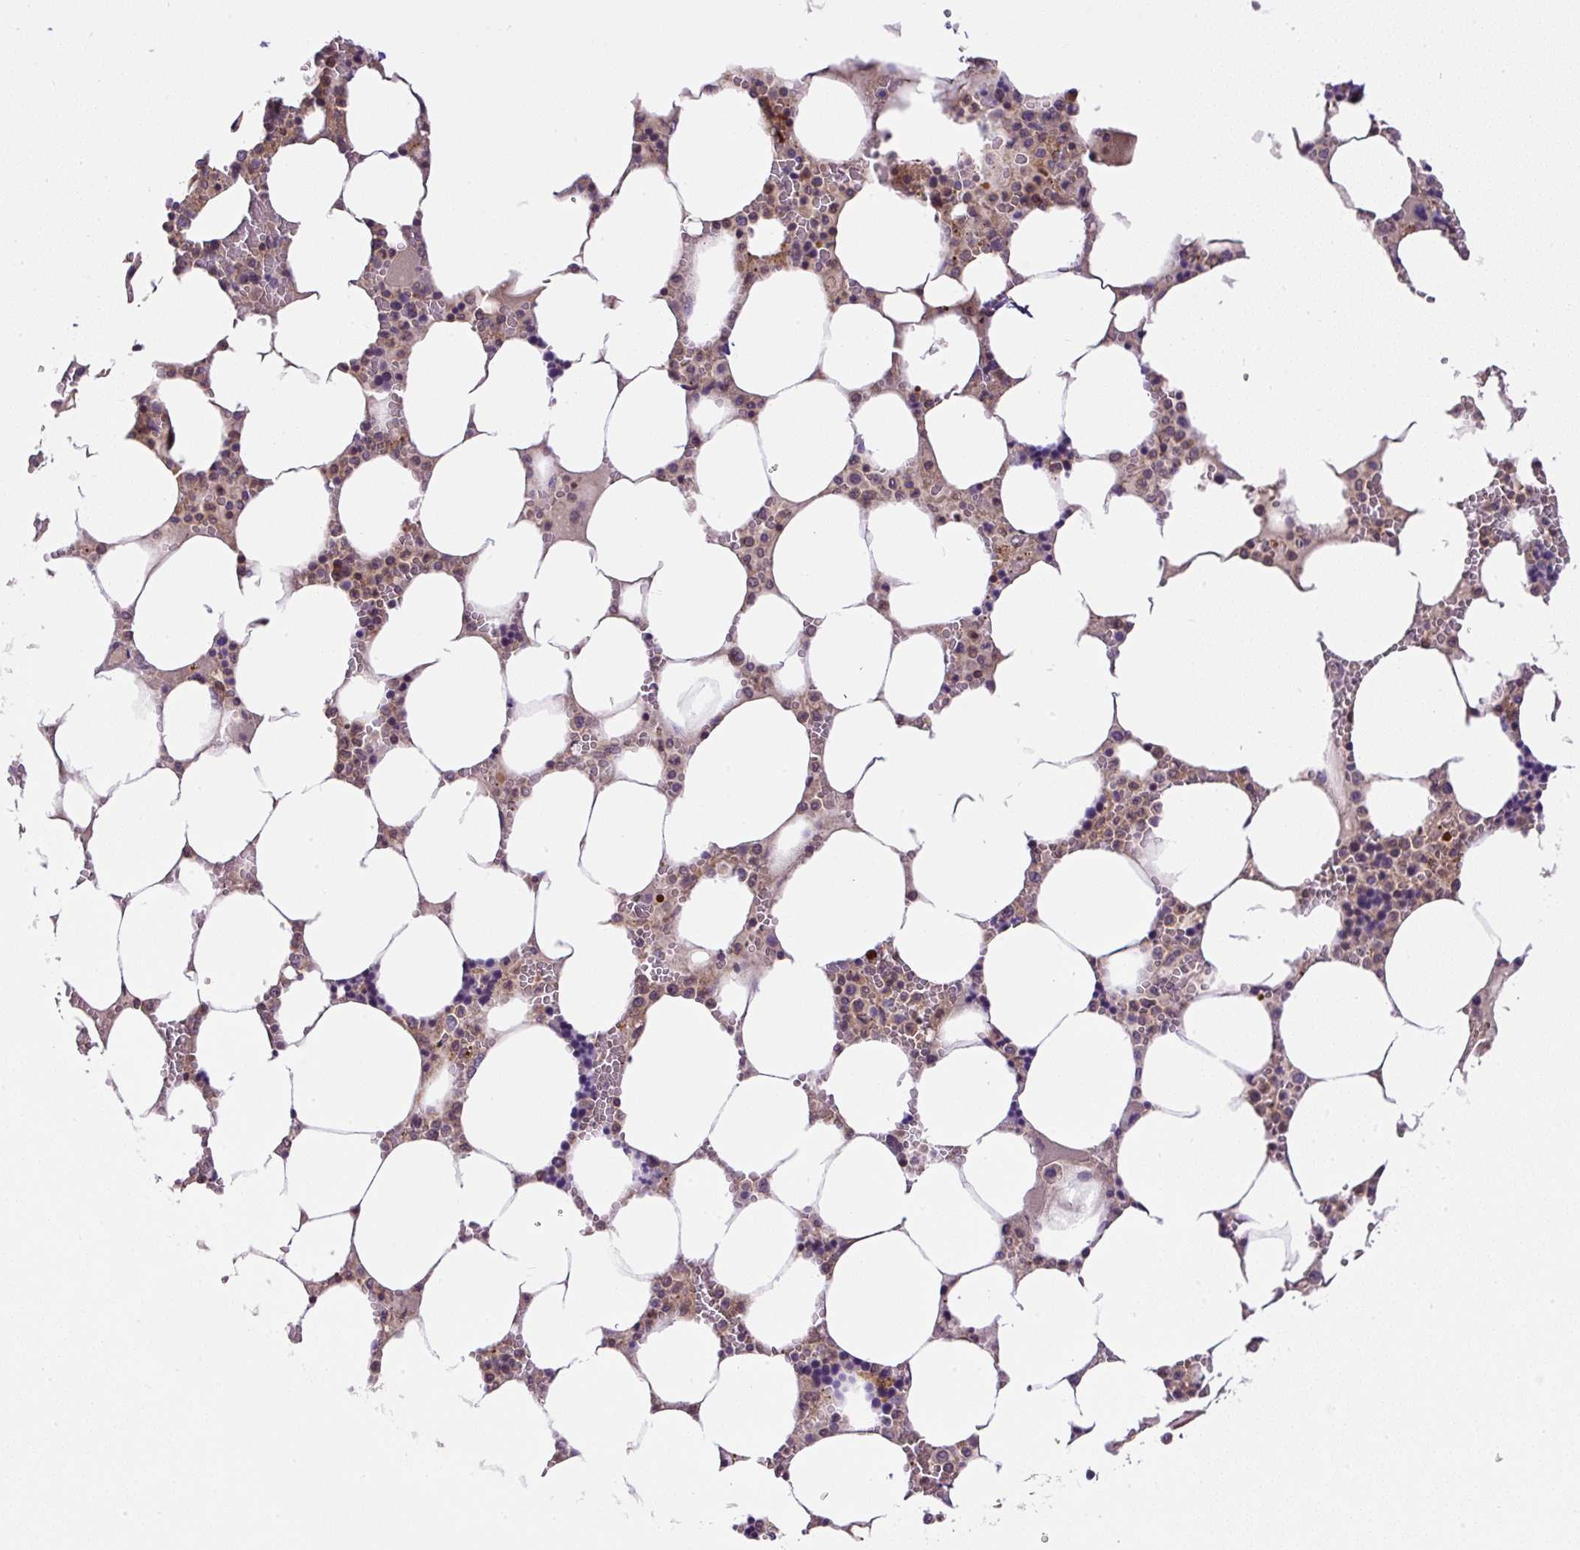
{"staining": {"intensity": "weak", "quantity": "25%-75%", "location": "cytoplasmic/membranous"}, "tissue": "bone marrow", "cell_type": "Hematopoietic cells", "image_type": "normal", "snomed": [{"axis": "morphology", "description": "Normal tissue, NOS"}, {"axis": "topography", "description": "Bone marrow"}], "caption": "Weak cytoplasmic/membranous staining for a protein is seen in about 25%-75% of hematopoietic cells of unremarkable bone marrow using IHC.", "gene": "CCDC28A", "patient": {"sex": "male", "age": 64}}